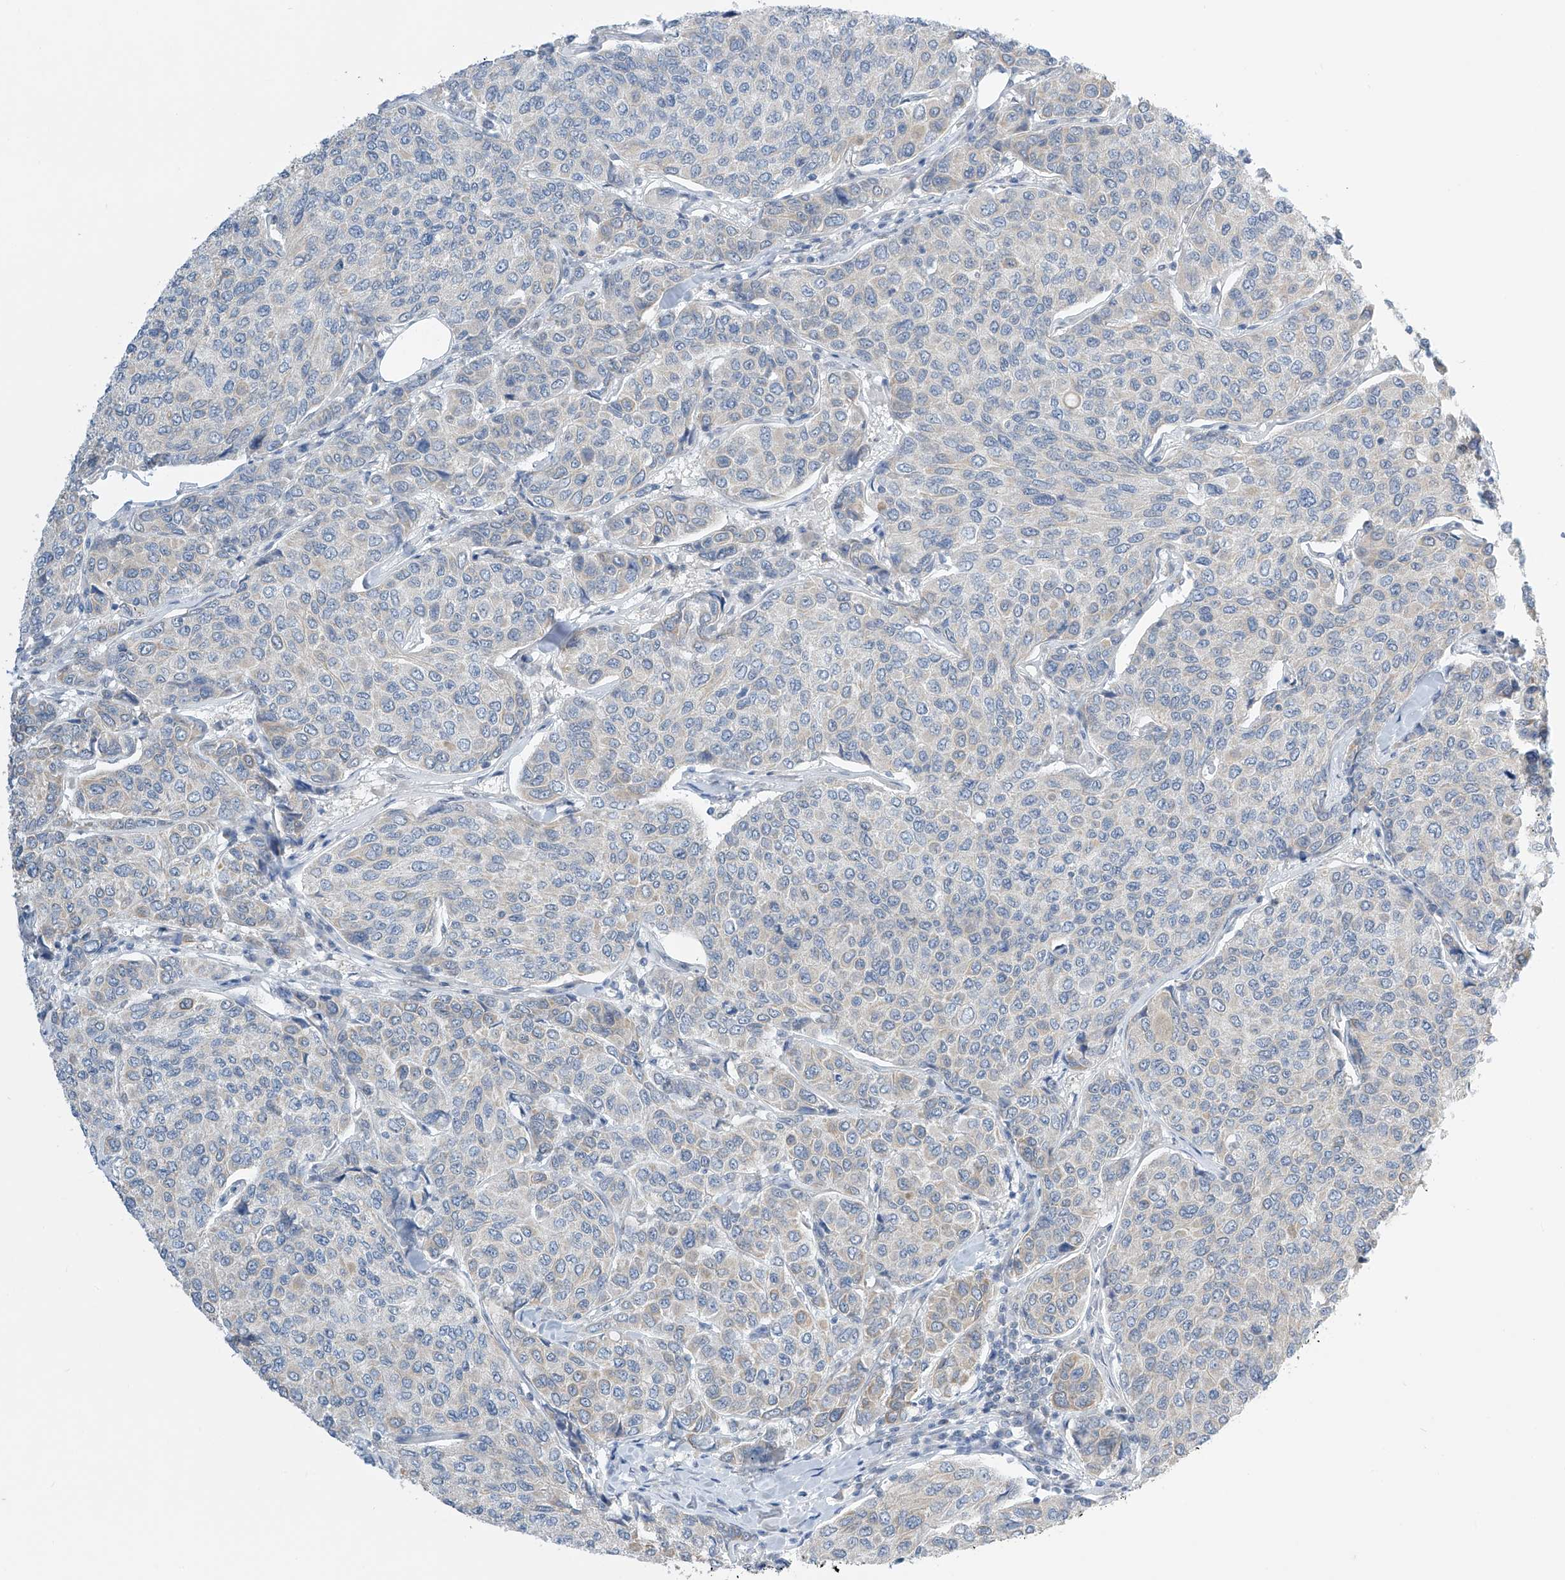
{"staining": {"intensity": "negative", "quantity": "none", "location": "none"}, "tissue": "breast cancer", "cell_type": "Tumor cells", "image_type": "cancer", "snomed": [{"axis": "morphology", "description": "Duct carcinoma"}, {"axis": "topography", "description": "Breast"}], "caption": "Intraductal carcinoma (breast) was stained to show a protein in brown. There is no significant positivity in tumor cells.", "gene": "APLF", "patient": {"sex": "female", "age": 55}}